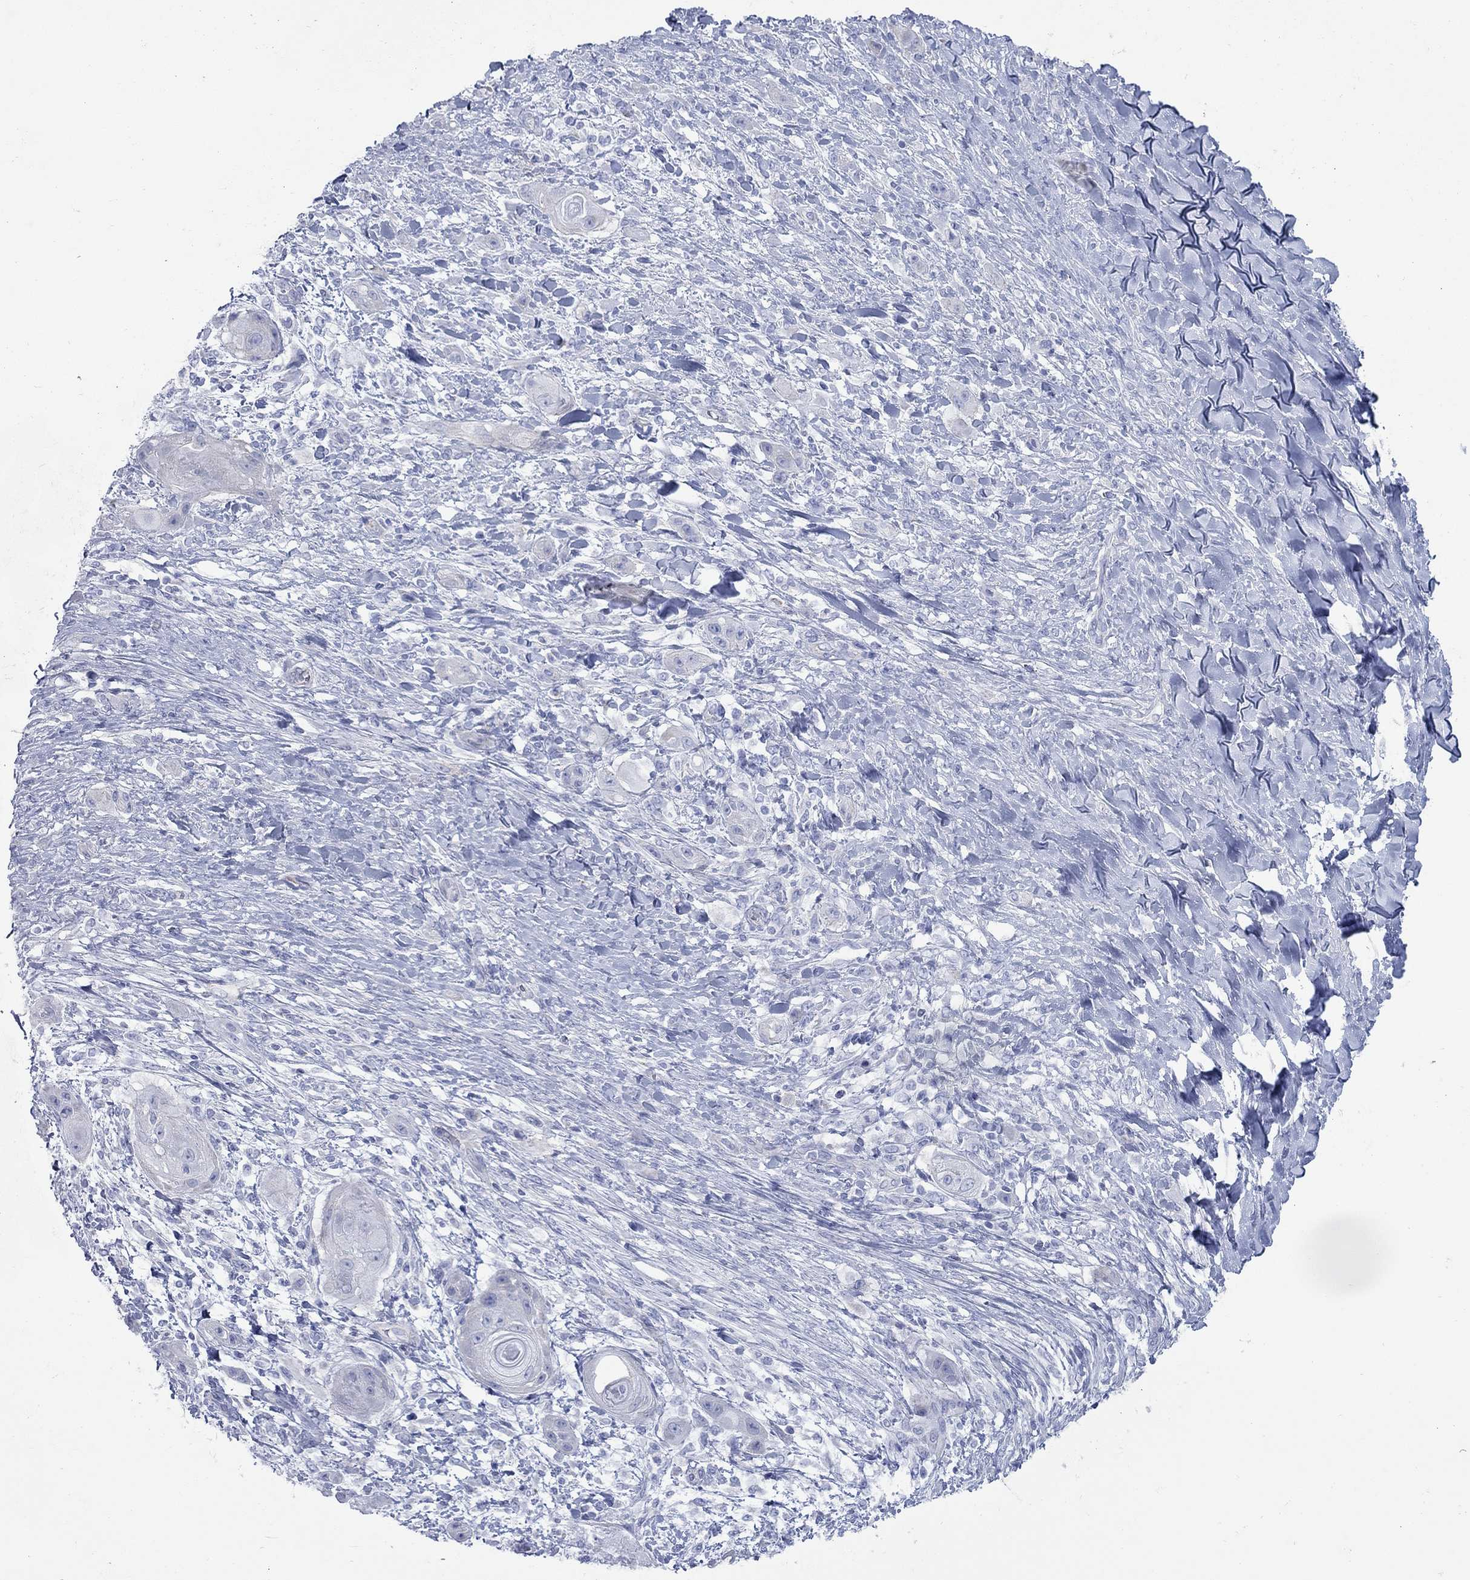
{"staining": {"intensity": "negative", "quantity": "none", "location": "none"}, "tissue": "skin cancer", "cell_type": "Tumor cells", "image_type": "cancer", "snomed": [{"axis": "morphology", "description": "Squamous cell carcinoma, NOS"}, {"axis": "topography", "description": "Skin"}], "caption": "High magnification brightfield microscopy of skin cancer (squamous cell carcinoma) stained with DAB (3,3'-diaminobenzidine) (brown) and counterstained with hematoxylin (blue): tumor cells show no significant staining.", "gene": "PDZD3", "patient": {"sex": "male", "age": 62}}